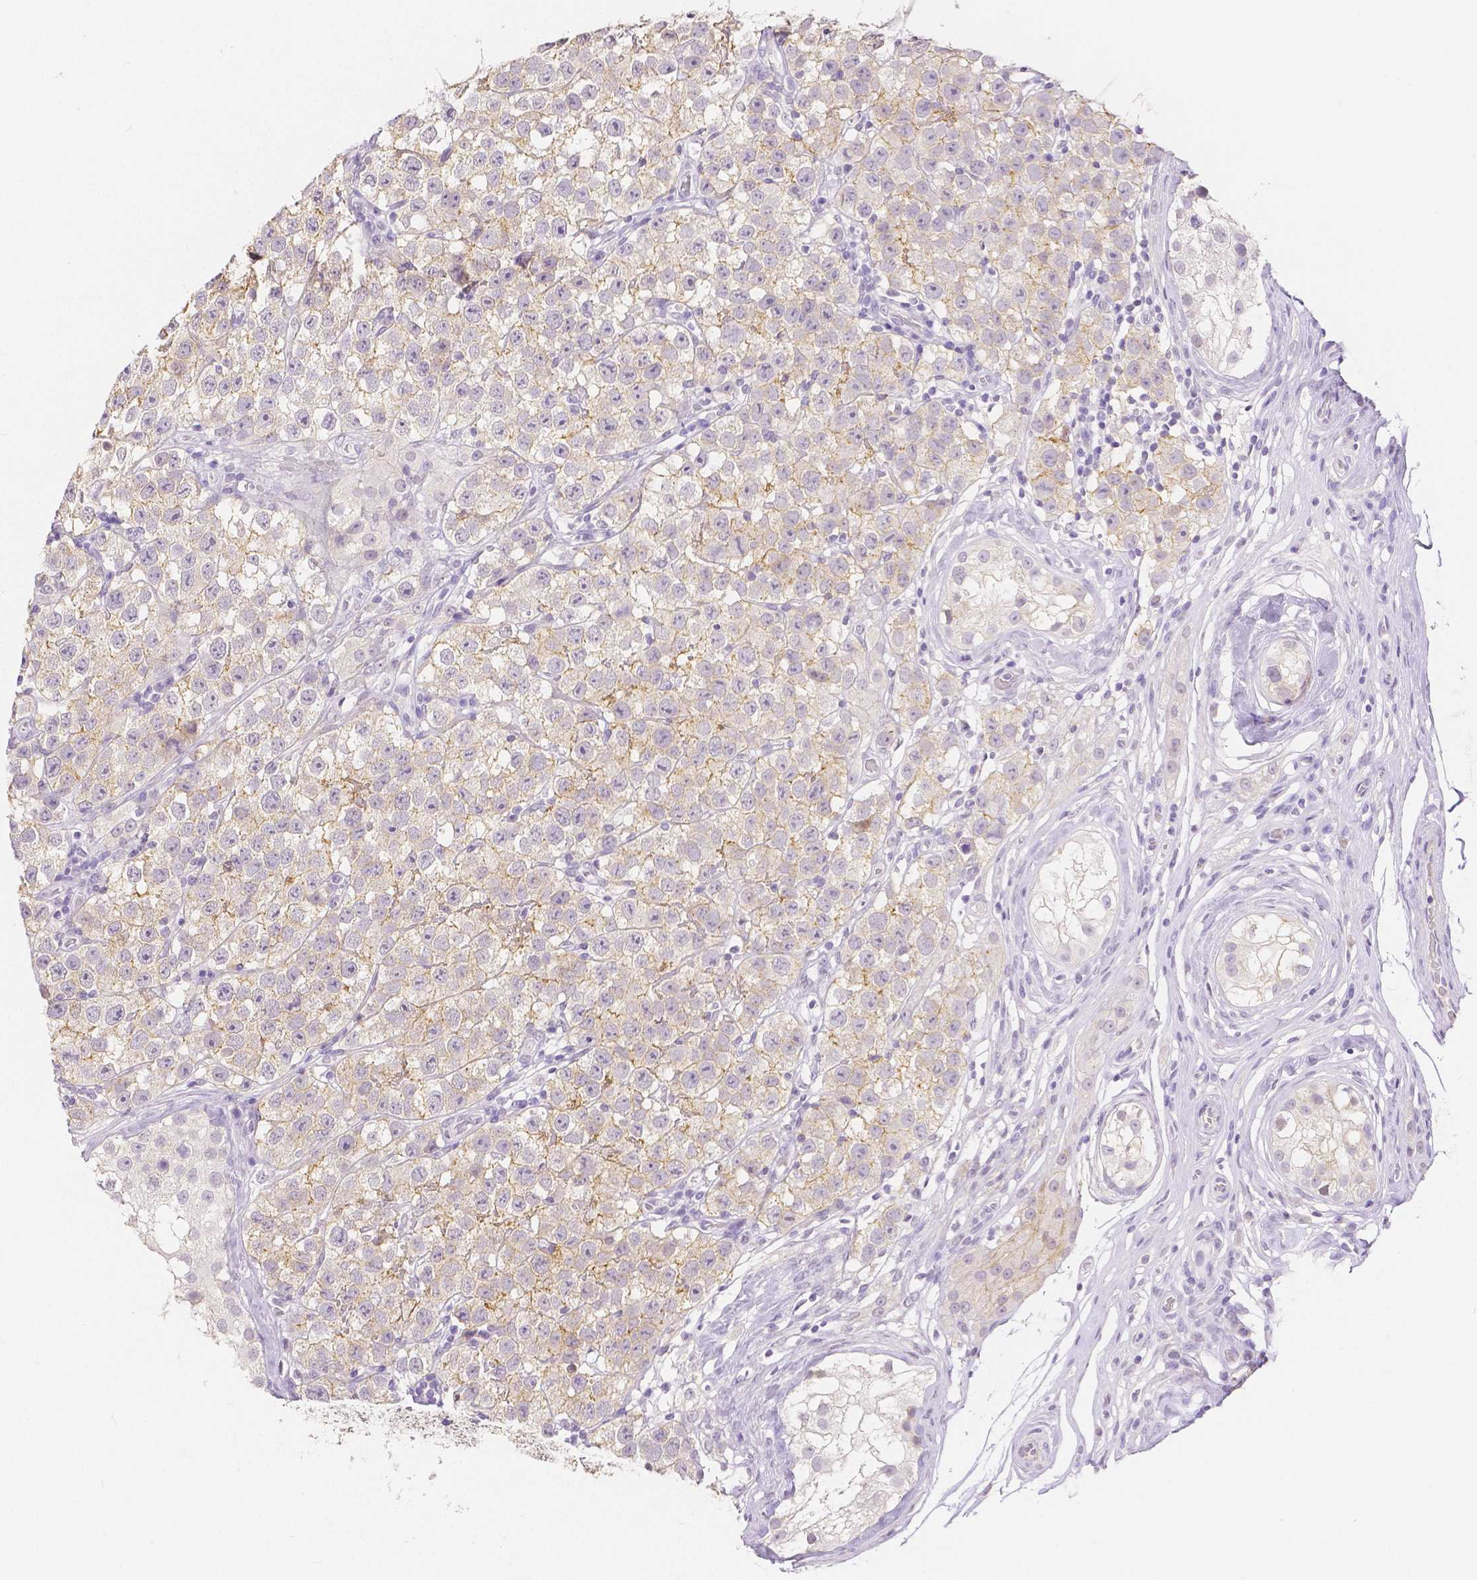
{"staining": {"intensity": "weak", "quantity": ">75%", "location": "cytoplasmic/membranous"}, "tissue": "testis cancer", "cell_type": "Tumor cells", "image_type": "cancer", "snomed": [{"axis": "morphology", "description": "Seminoma, NOS"}, {"axis": "topography", "description": "Testis"}], "caption": "A brown stain labels weak cytoplasmic/membranous positivity of a protein in human seminoma (testis) tumor cells.", "gene": "OCLN", "patient": {"sex": "male", "age": 34}}